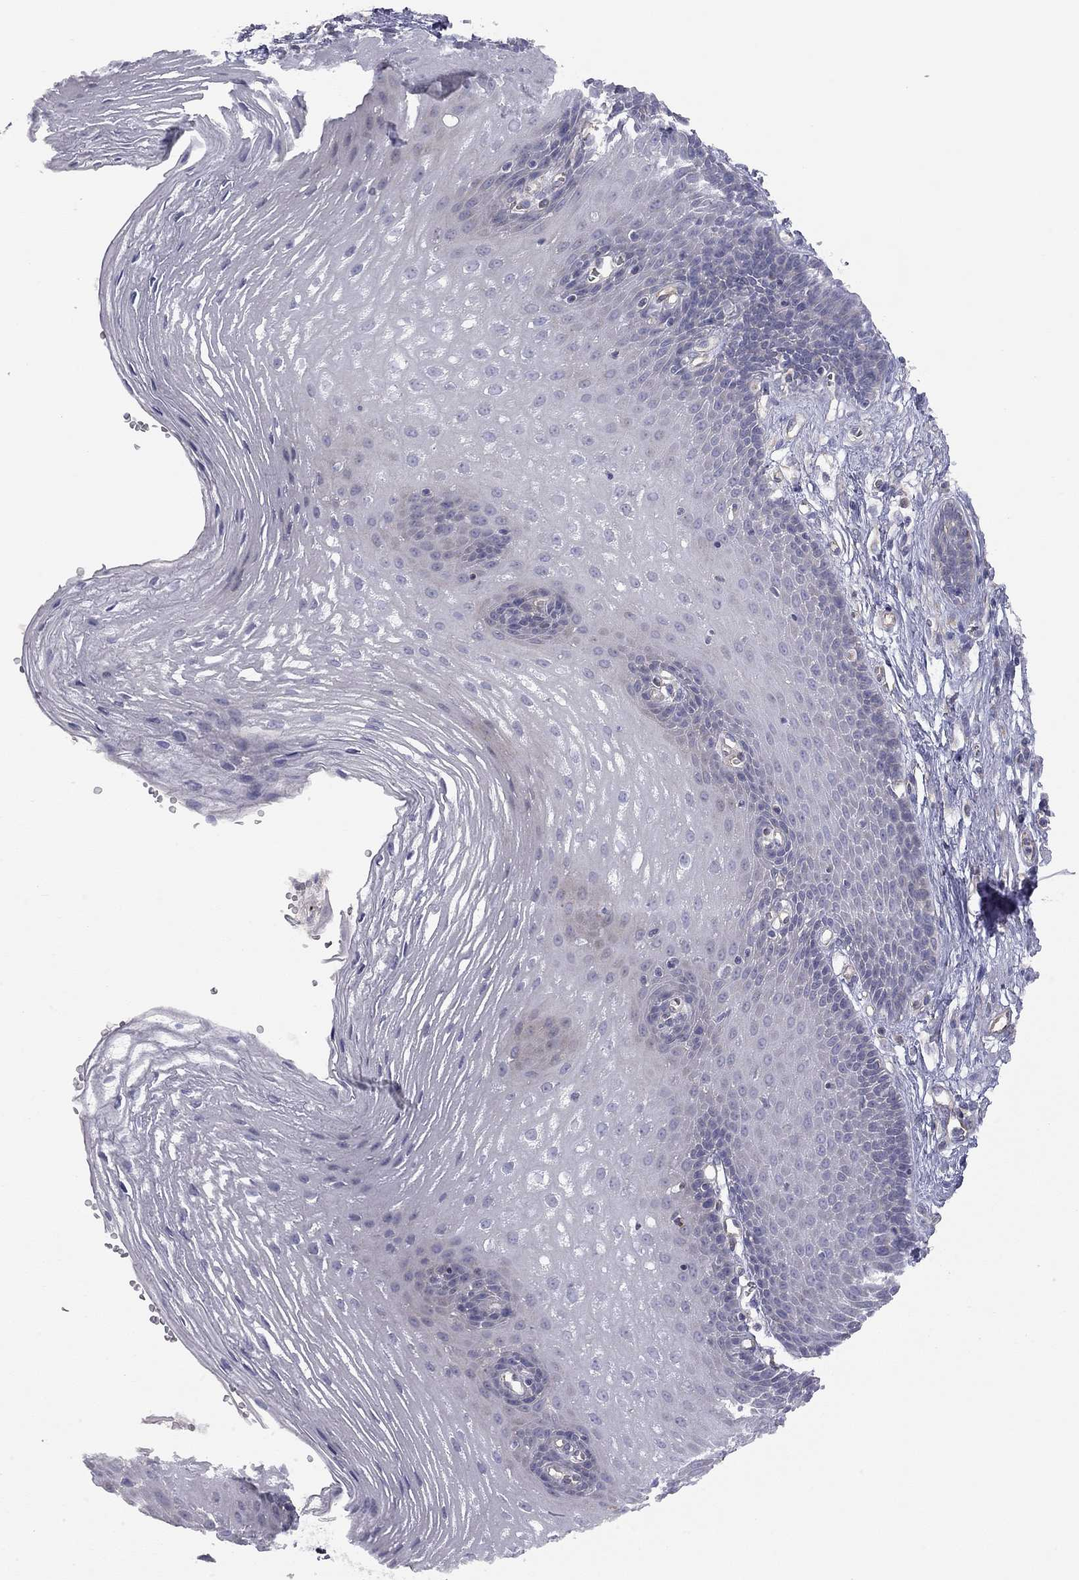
{"staining": {"intensity": "negative", "quantity": "none", "location": "none"}, "tissue": "esophagus", "cell_type": "Squamous epithelial cells", "image_type": "normal", "snomed": [{"axis": "morphology", "description": "Normal tissue, NOS"}, {"axis": "topography", "description": "Esophagus"}], "caption": "An IHC micrograph of unremarkable esophagus is shown. There is no staining in squamous epithelial cells of esophagus.", "gene": "GPRC5B", "patient": {"sex": "male", "age": 72}}